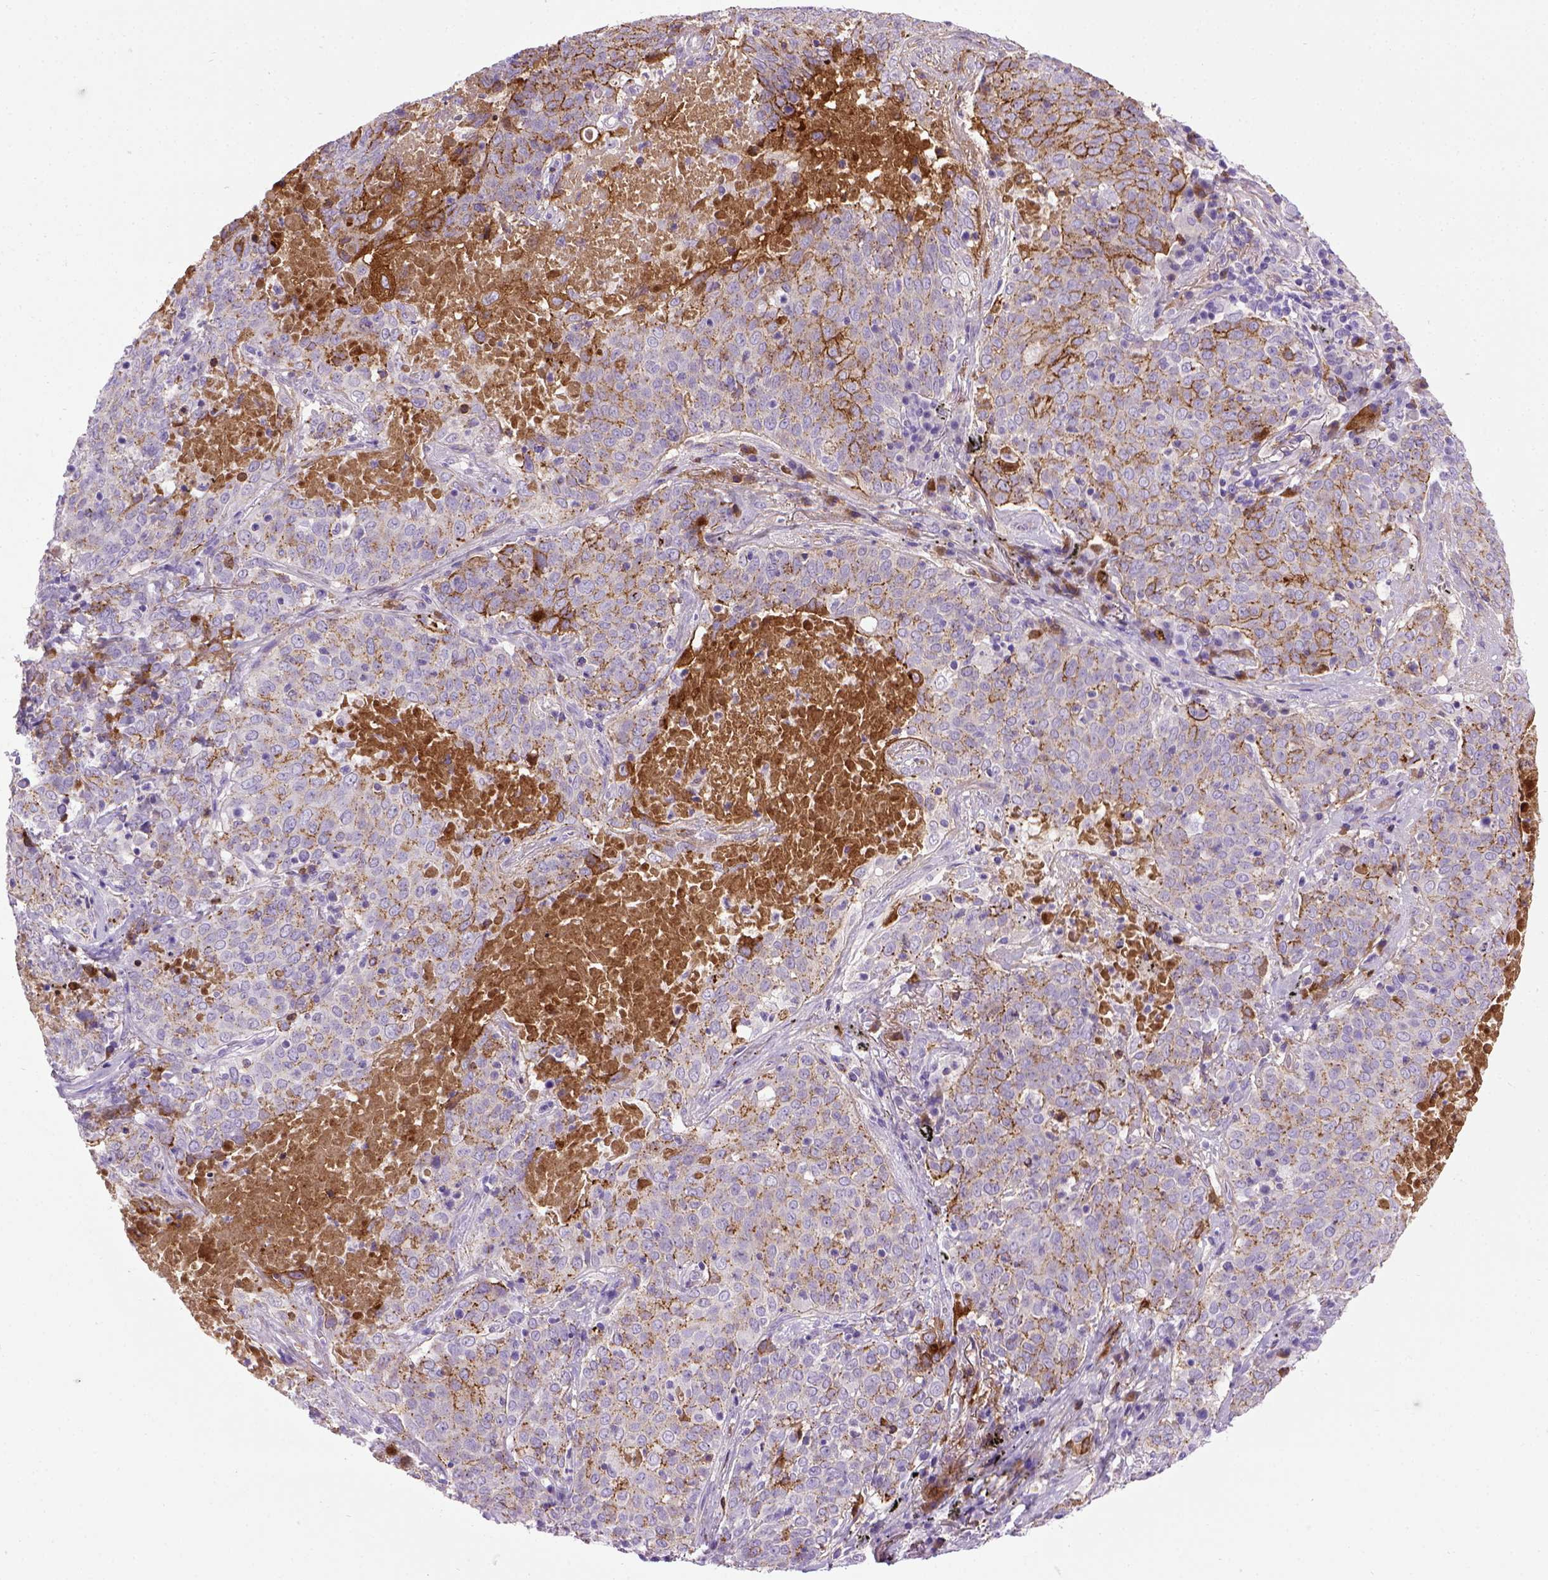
{"staining": {"intensity": "moderate", "quantity": ">75%", "location": "cytoplasmic/membranous"}, "tissue": "lung cancer", "cell_type": "Tumor cells", "image_type": "cancer", "snomed": [{"axis": "morphology", "description": "Squamous cell carcinoma, NOS"}, {"axis": "topography", "description": "Lung"}], "caption": "This micrograph demonstrates immunohistochemistry staining of squamous cell carcinoma (lung), with medium moderate cytoplasmic/membranous positivity in approximately >75% of tumor cells.", "gene": "CDH1", "patient": {"sex": "male", "age": 82}}